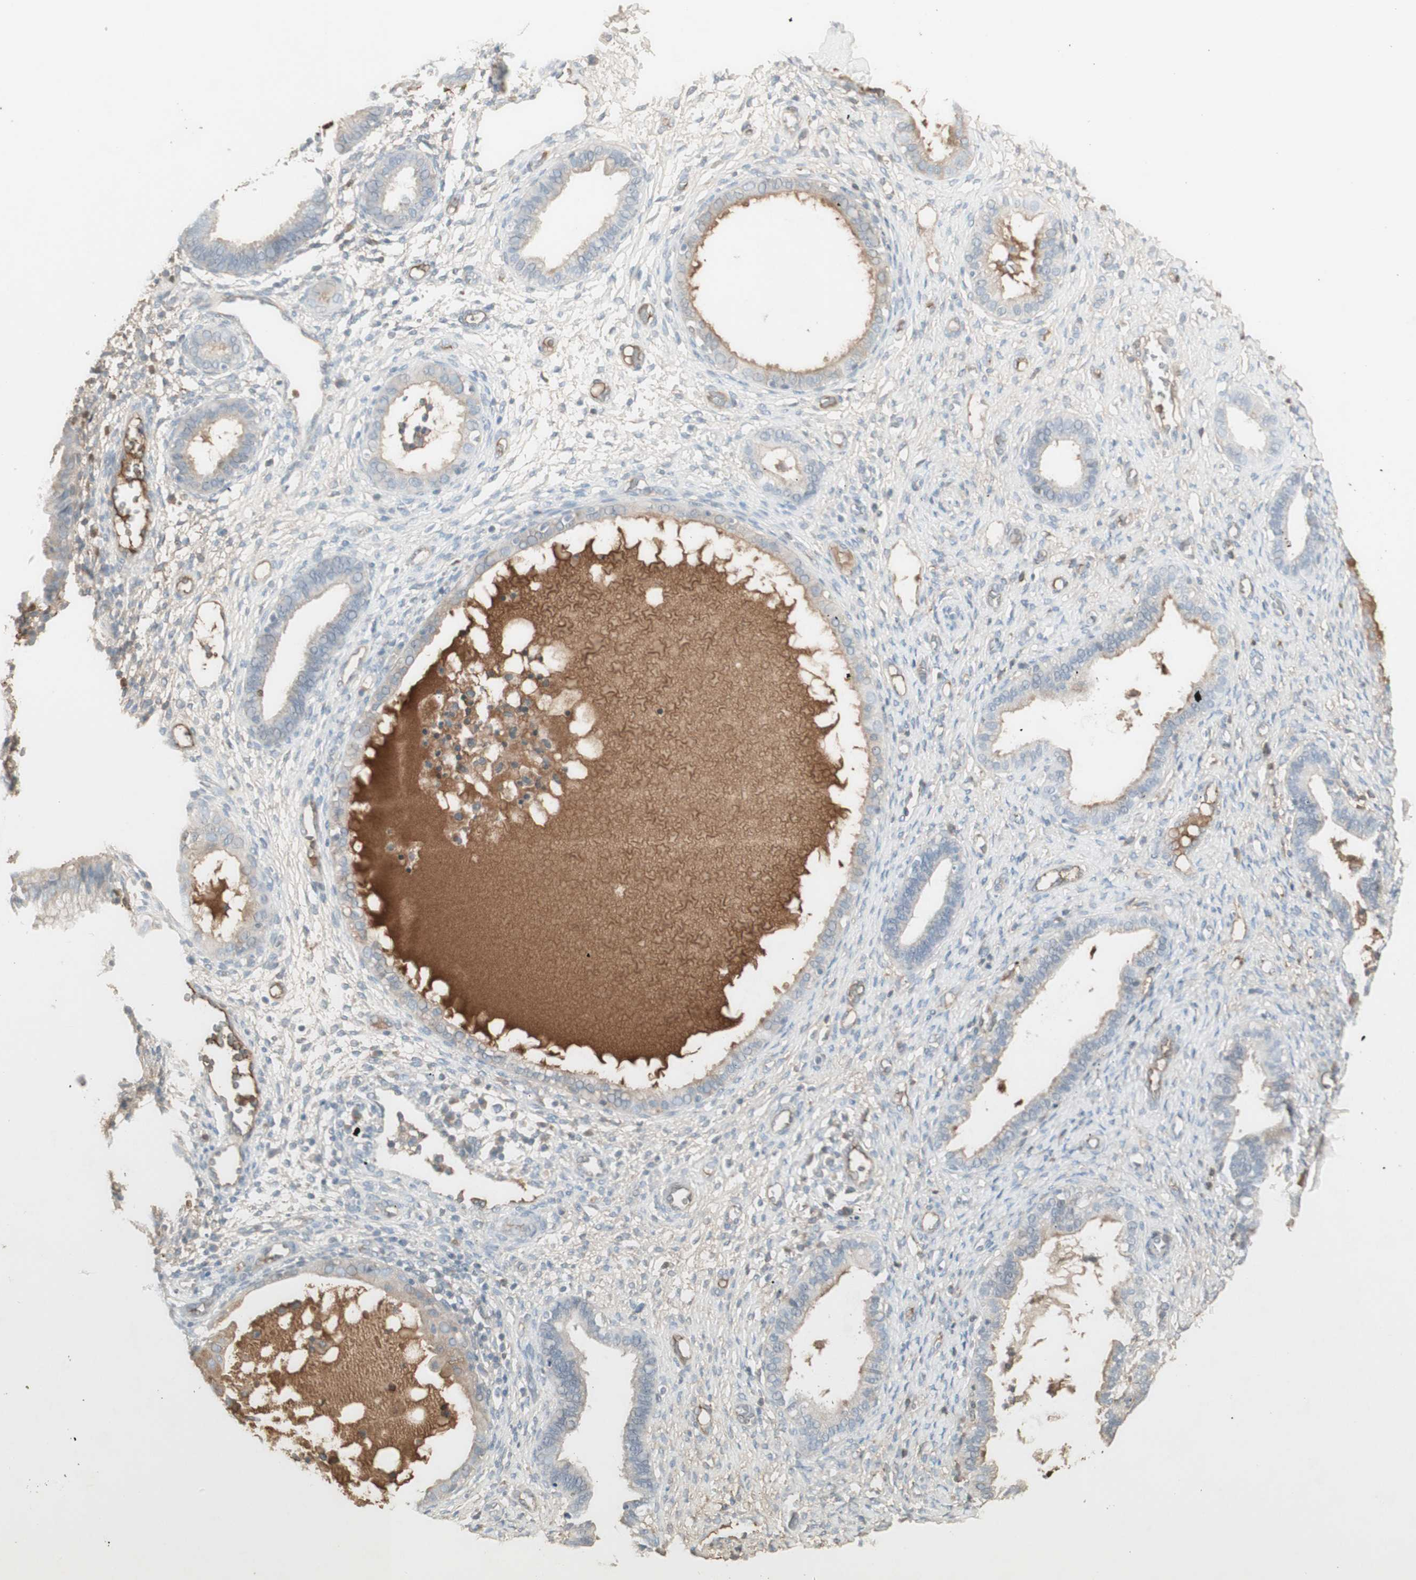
{"staining": {"intensity": "negative", "quantity": "none", "location": "none"}, "tissue": "endometrium", "cell_type": "Cells in endometrial stroma", "image_type": "normal", "snomed": [{"axis": "morphology", "description": "Normal tissue, NOS"}, {"axis": "topography", "description": "Endometrium"}], "caption": "A high-resolution micrograph shows IHC staining of benign endometrium, which displays no significant positivity in cells in endometrial stroma.", "gene": "IFNG", "patient": {"sex": "female", "age": 61}}